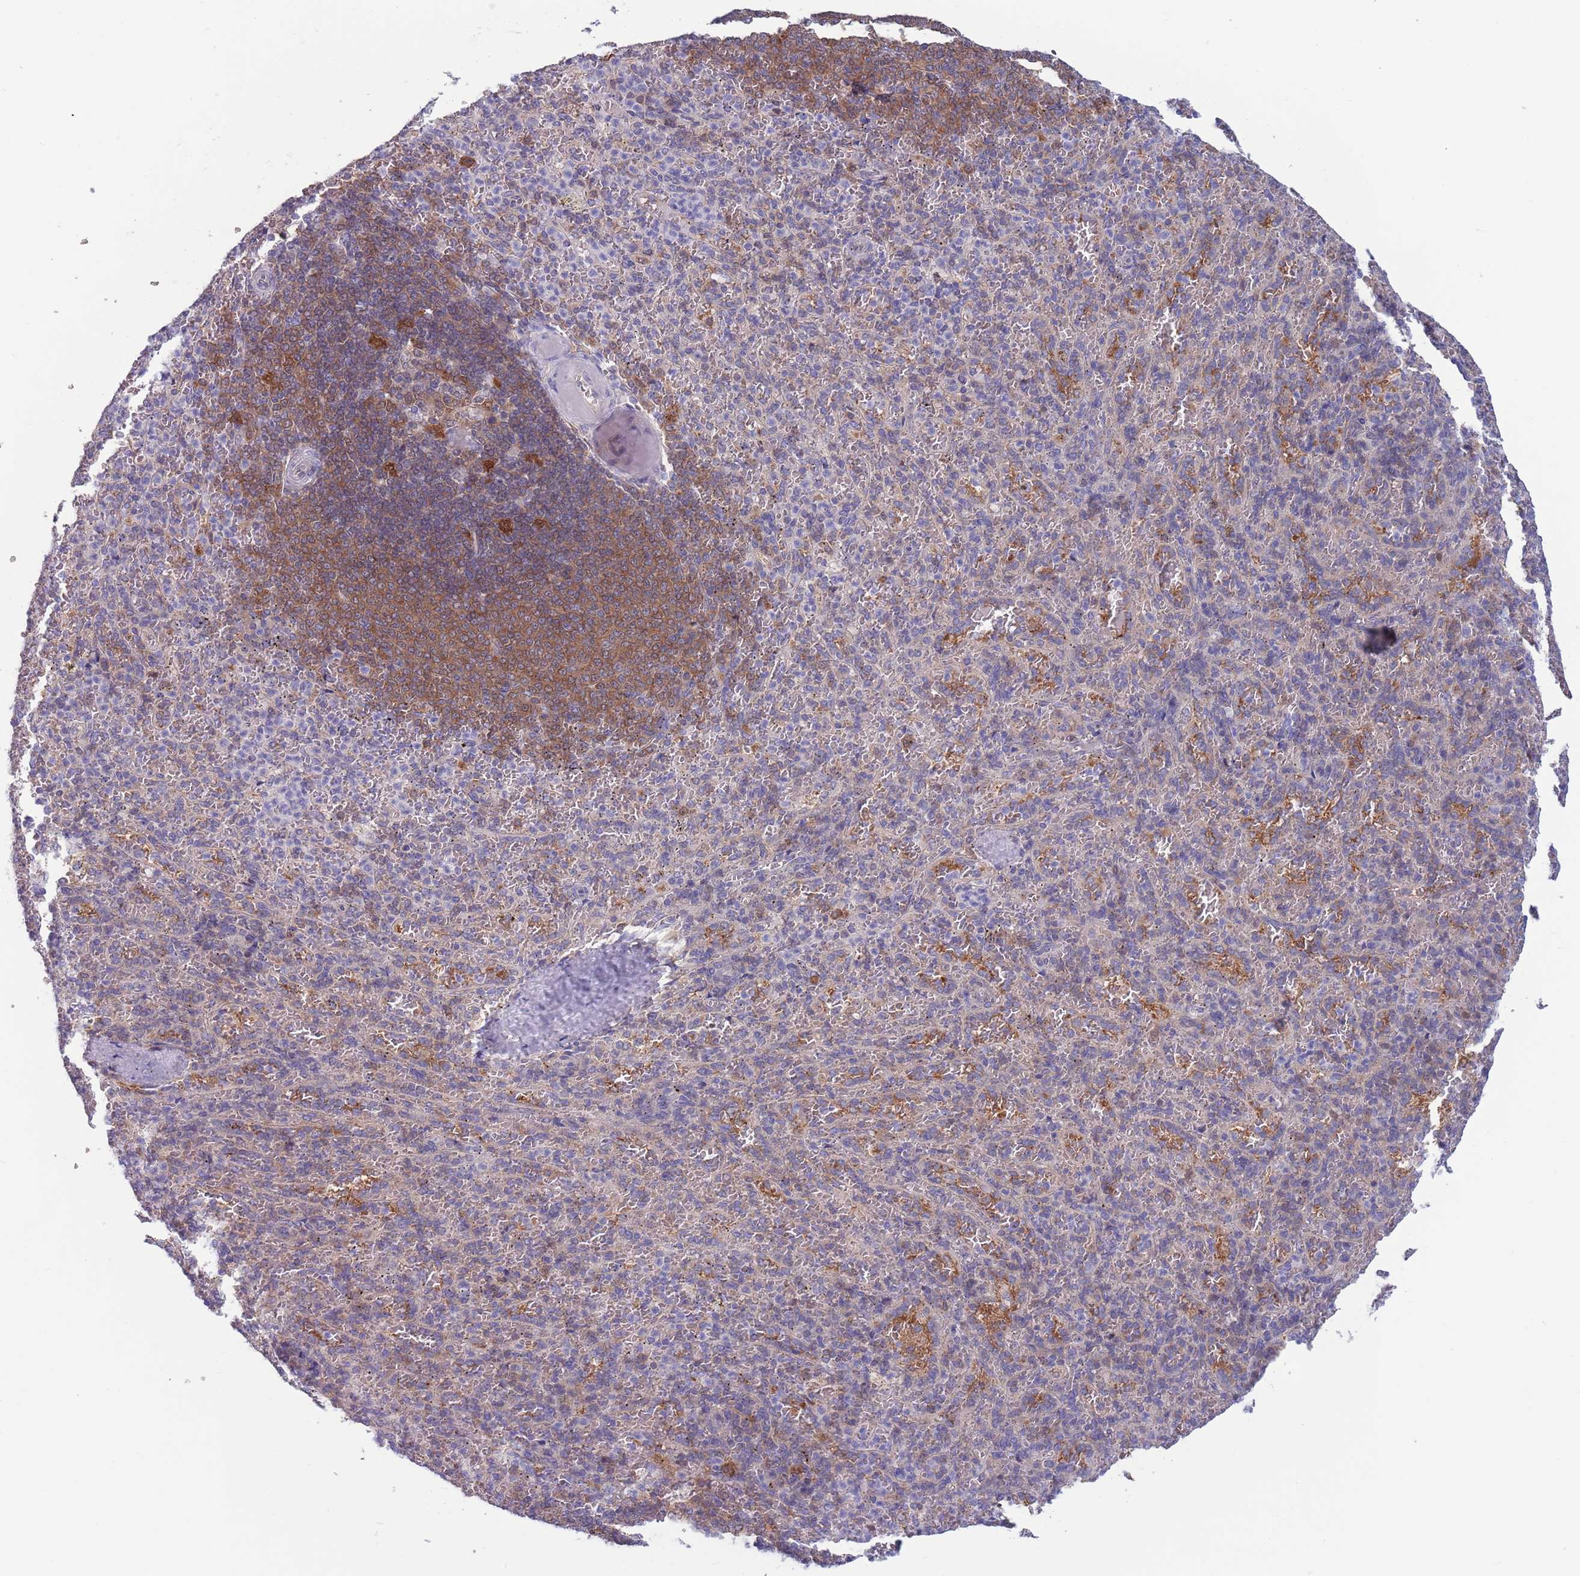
{"staining": {"intensity": "moderate", "quantity": "<25%", "location": "cytoplasmic/membranous"}, "tissue": "spleen", "cell_type": "Cells in red pulp", "image_type": "normal", "snomed": [{"axis": "morphology", "description": "Normal tissue, NOS"}, {"axis": "topography", "description": "Spleen"}], "caption": "Moderate cytoplasmic/membranous positivity for a protein is appreciated in about <25% of cells in red pulp of benign spleen using IHC.", "gene": "CLNS1A", "patient": {"sex": "female", "age": 21}}